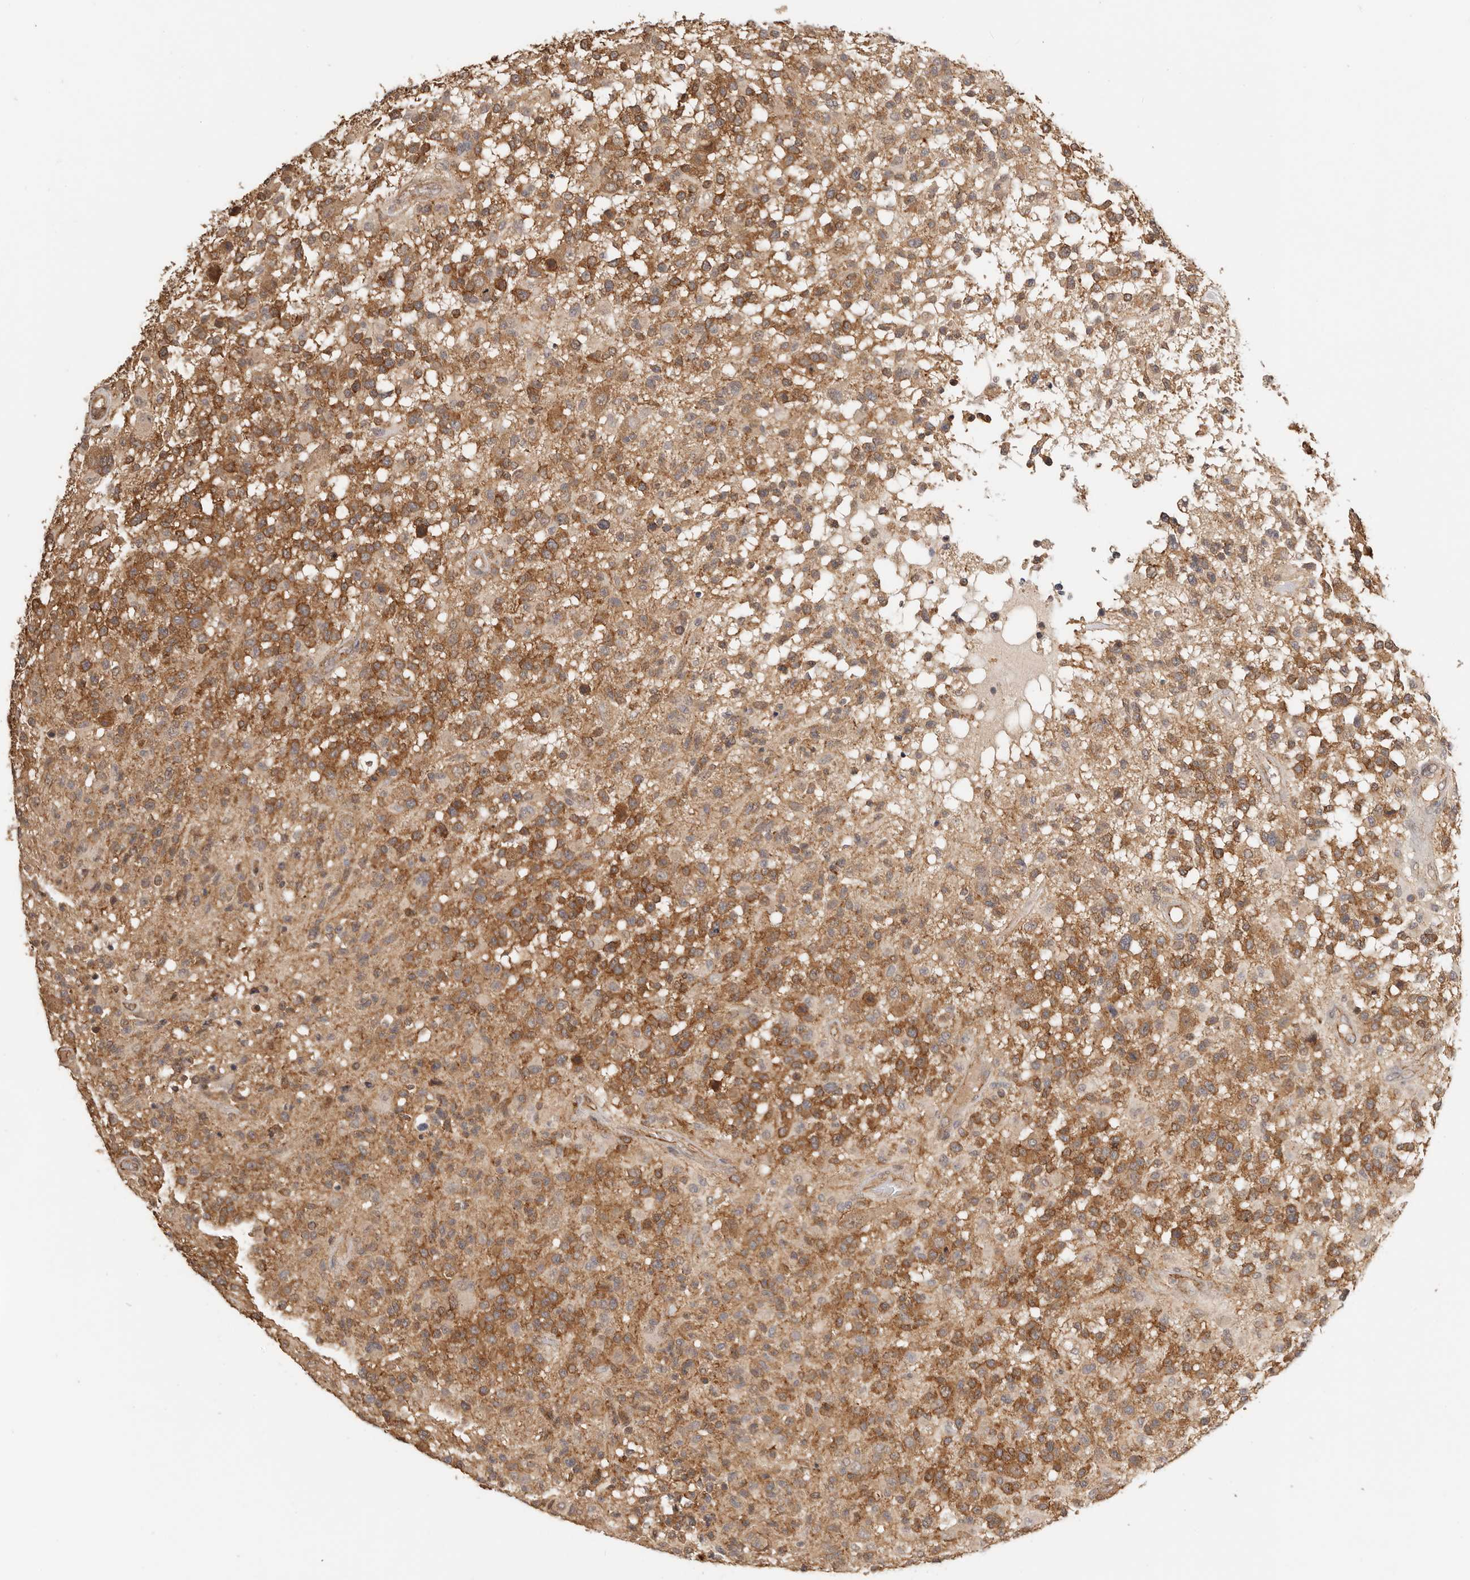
{"staining": {"intensity": "moderate", "quantity": ">75%", "location": "cytoplasmic/membranous"}, "tissue": "glioma", "cell_type": "Tumor cells", "image_type": "cancer", "snomed": [{"axis": "morphology", "description": "Glioma, malignant, High grade"}, {"axis": "morphology", "description": "Glioblastoma, NOS"}, {"axis": "topography", "description": "Brain"}], "caption": "Human glioma stained for a protein (brown) demonstrates moderate cytoplasmic/membranous positive positivity in about >75% of tumor cells.", "gene": "AFDN", "patient": {"sex": "male", "age": 60}}